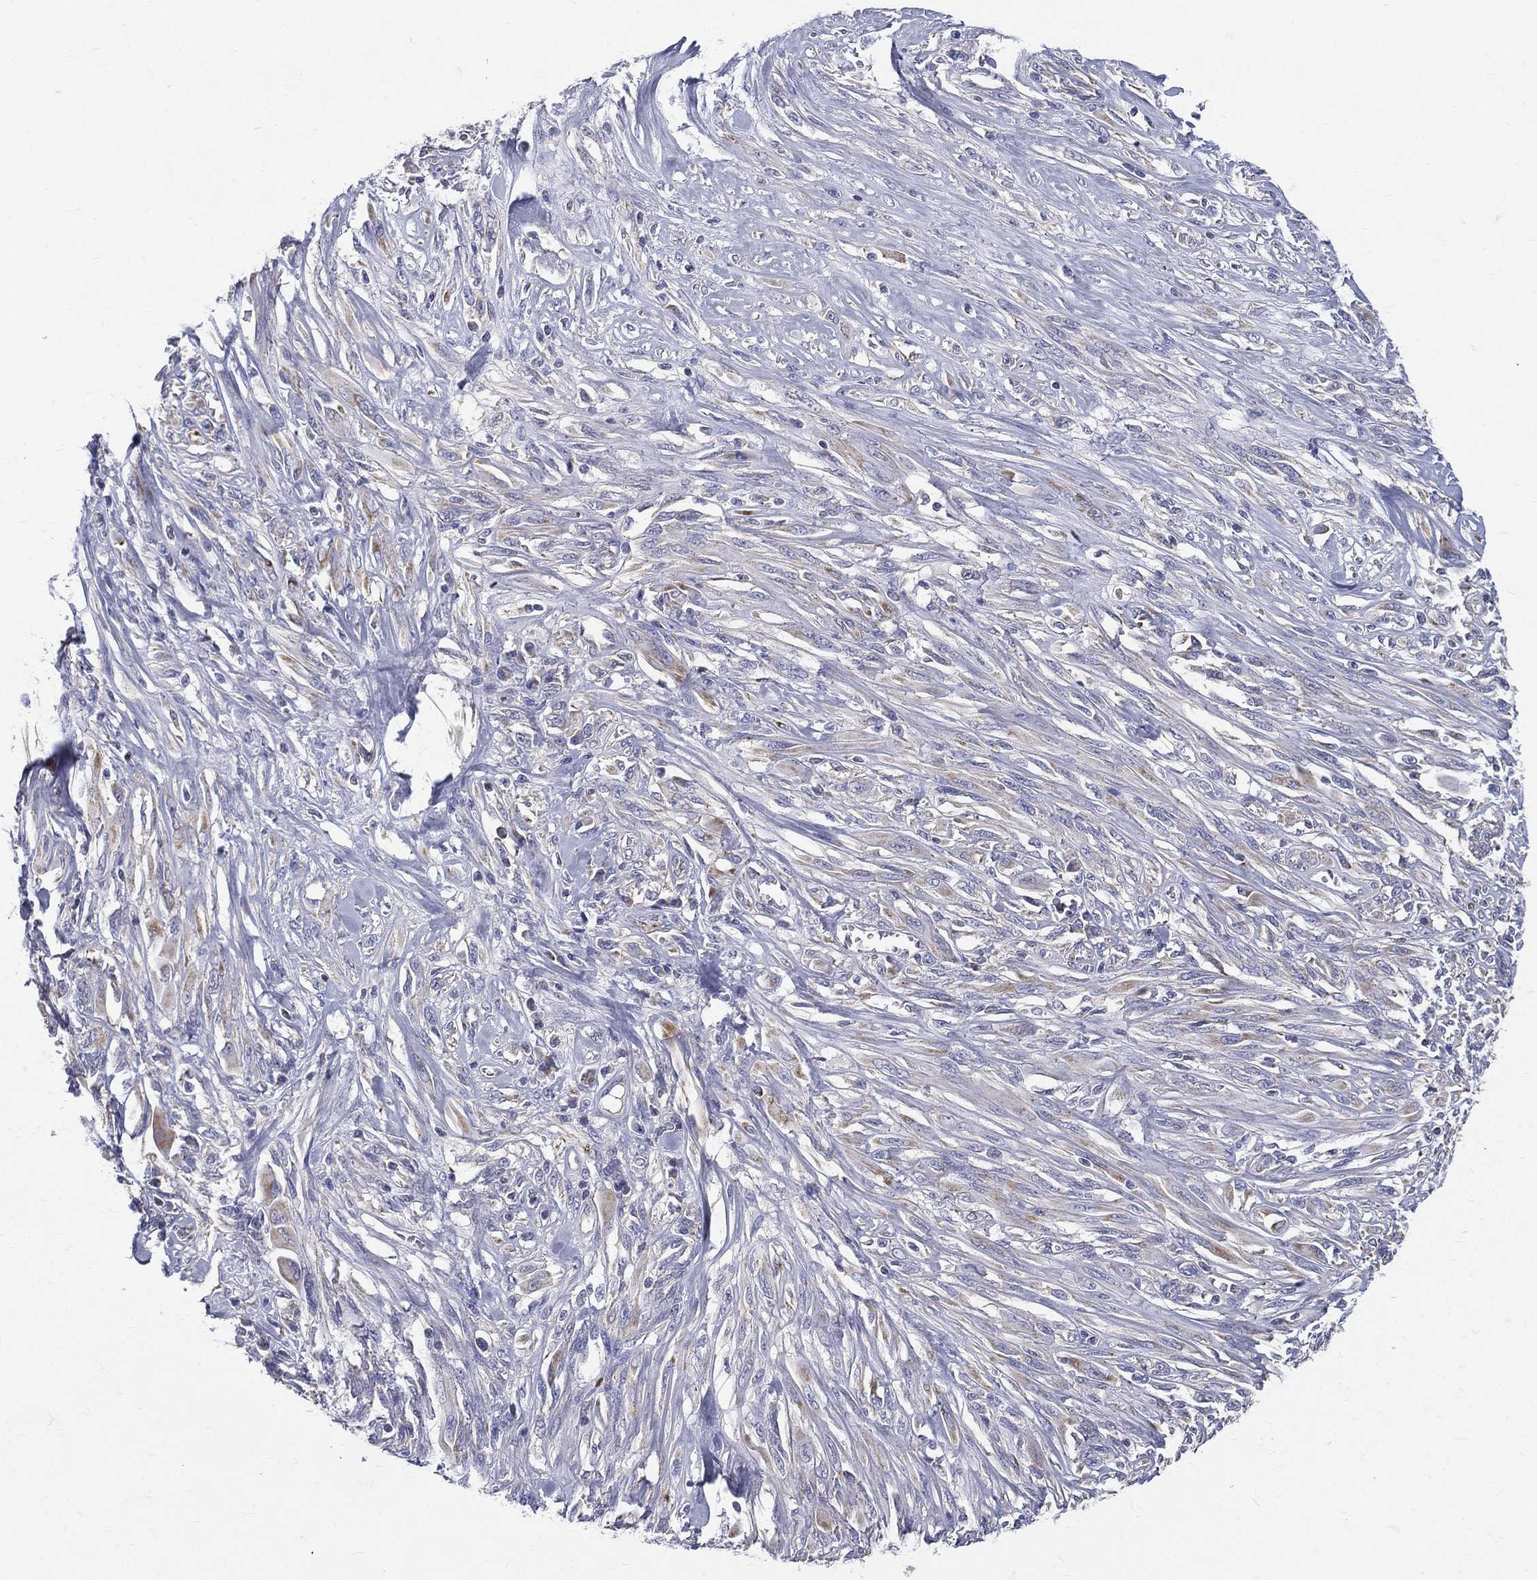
{"staining": {"intensity": "weak", "quantity": "<25%", "location": "cytoplasmic/membranous"}, "tissue": "melanoma", "cell_type": "Tumor cells", "image_type": "cancer", "snomed": [{"axis": "morphology", "description": "Malignant melanoma, NOS"}, {"axis": "topography", "description": "Skin"}], "caption": "This is an IHC micrograph of malignant melanoma. There is no positivity in tumor cells.", "gene": "PWWP3A", "patient": {"sex": "female", "age": 91}}